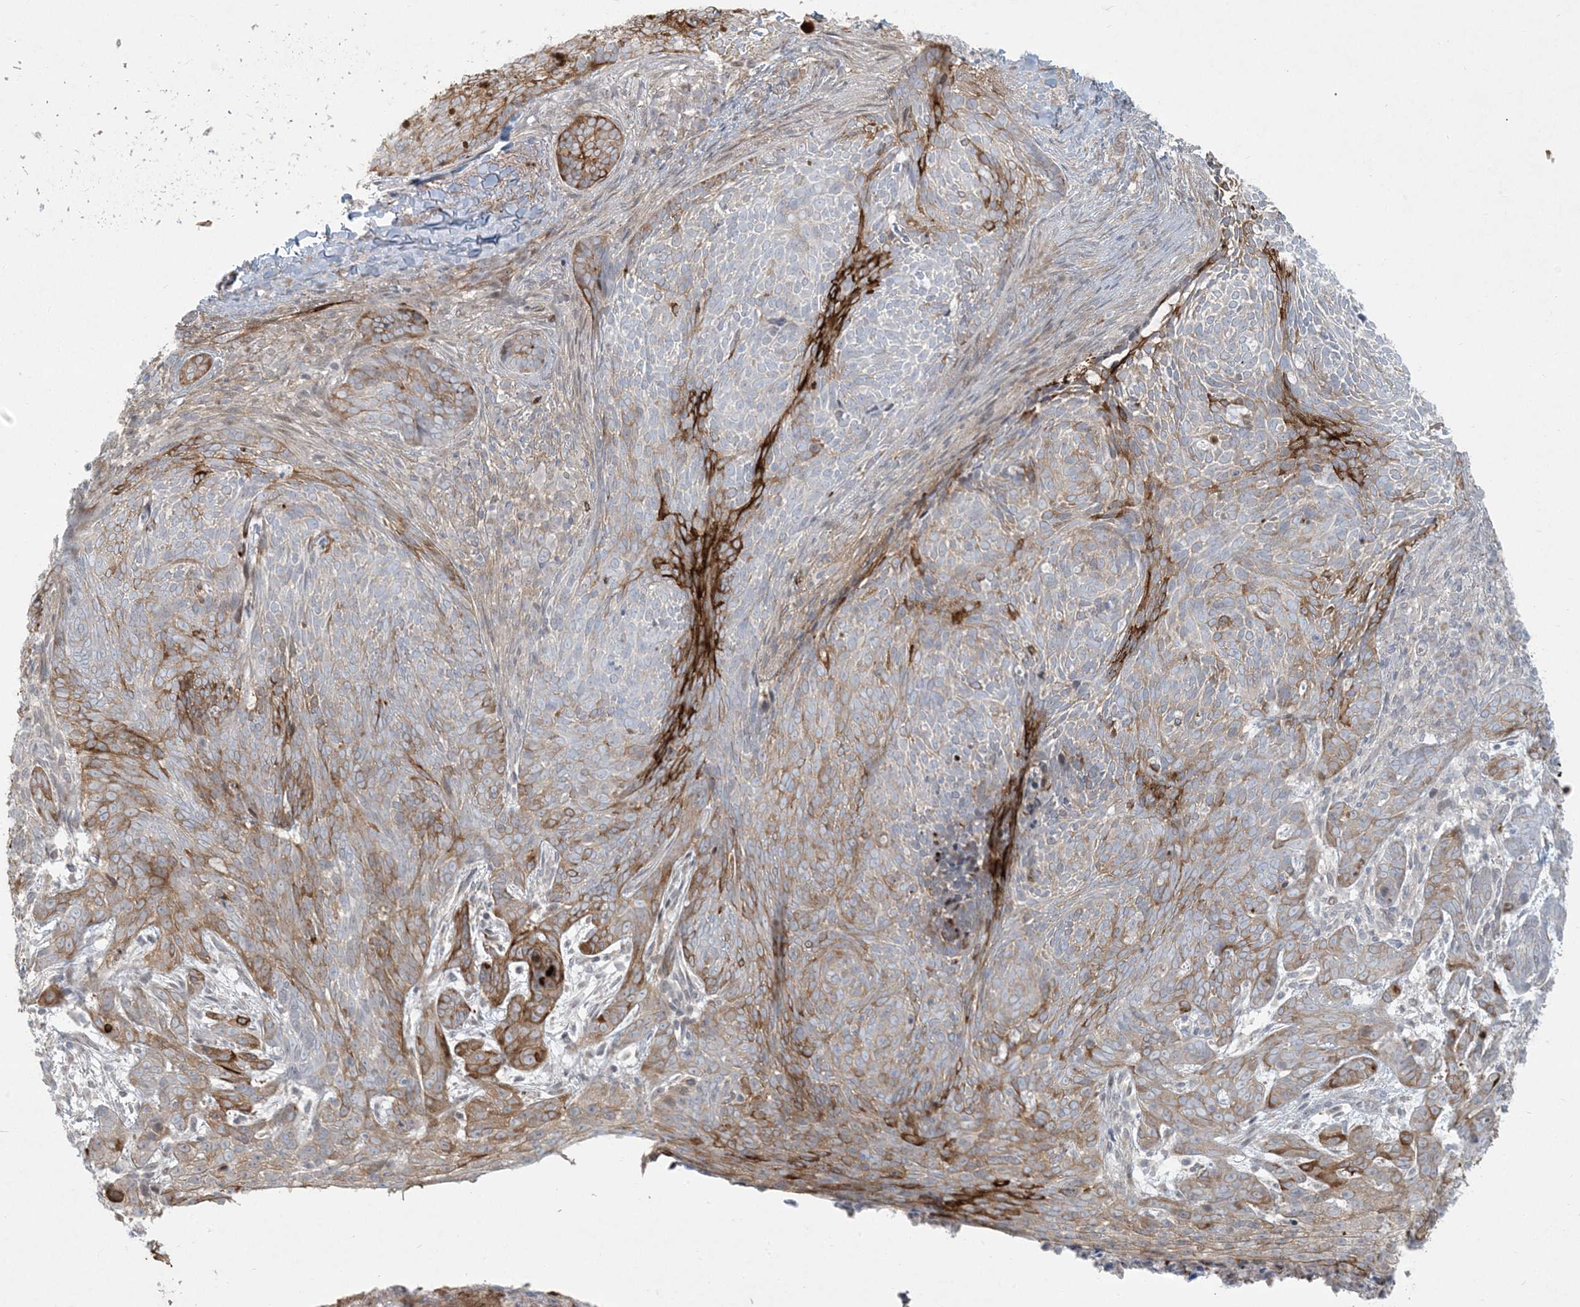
{"staining": {"intensity": "moderate", "quantity": "25%-75%", "location": "cytoplasmic/membranous"}, "tissue": "skin cancer", "cell_type": "Tumor cells", "image_type": "cancer", "snomed": [{"axis": "morphology", "description": "Basal cell carcinoma"}, {"axis": "topography", "description": "Skin"}], "caption": "A micrograph showing moderate cytoplasmic/membranous staining in about 25%-75% of tumor cells in skin cancer (basal cell carcinoma), as visualized by brown immunohistochemical staining.", "gene": "BCORL1", "patient": {"sex": "male", "age": 85}}